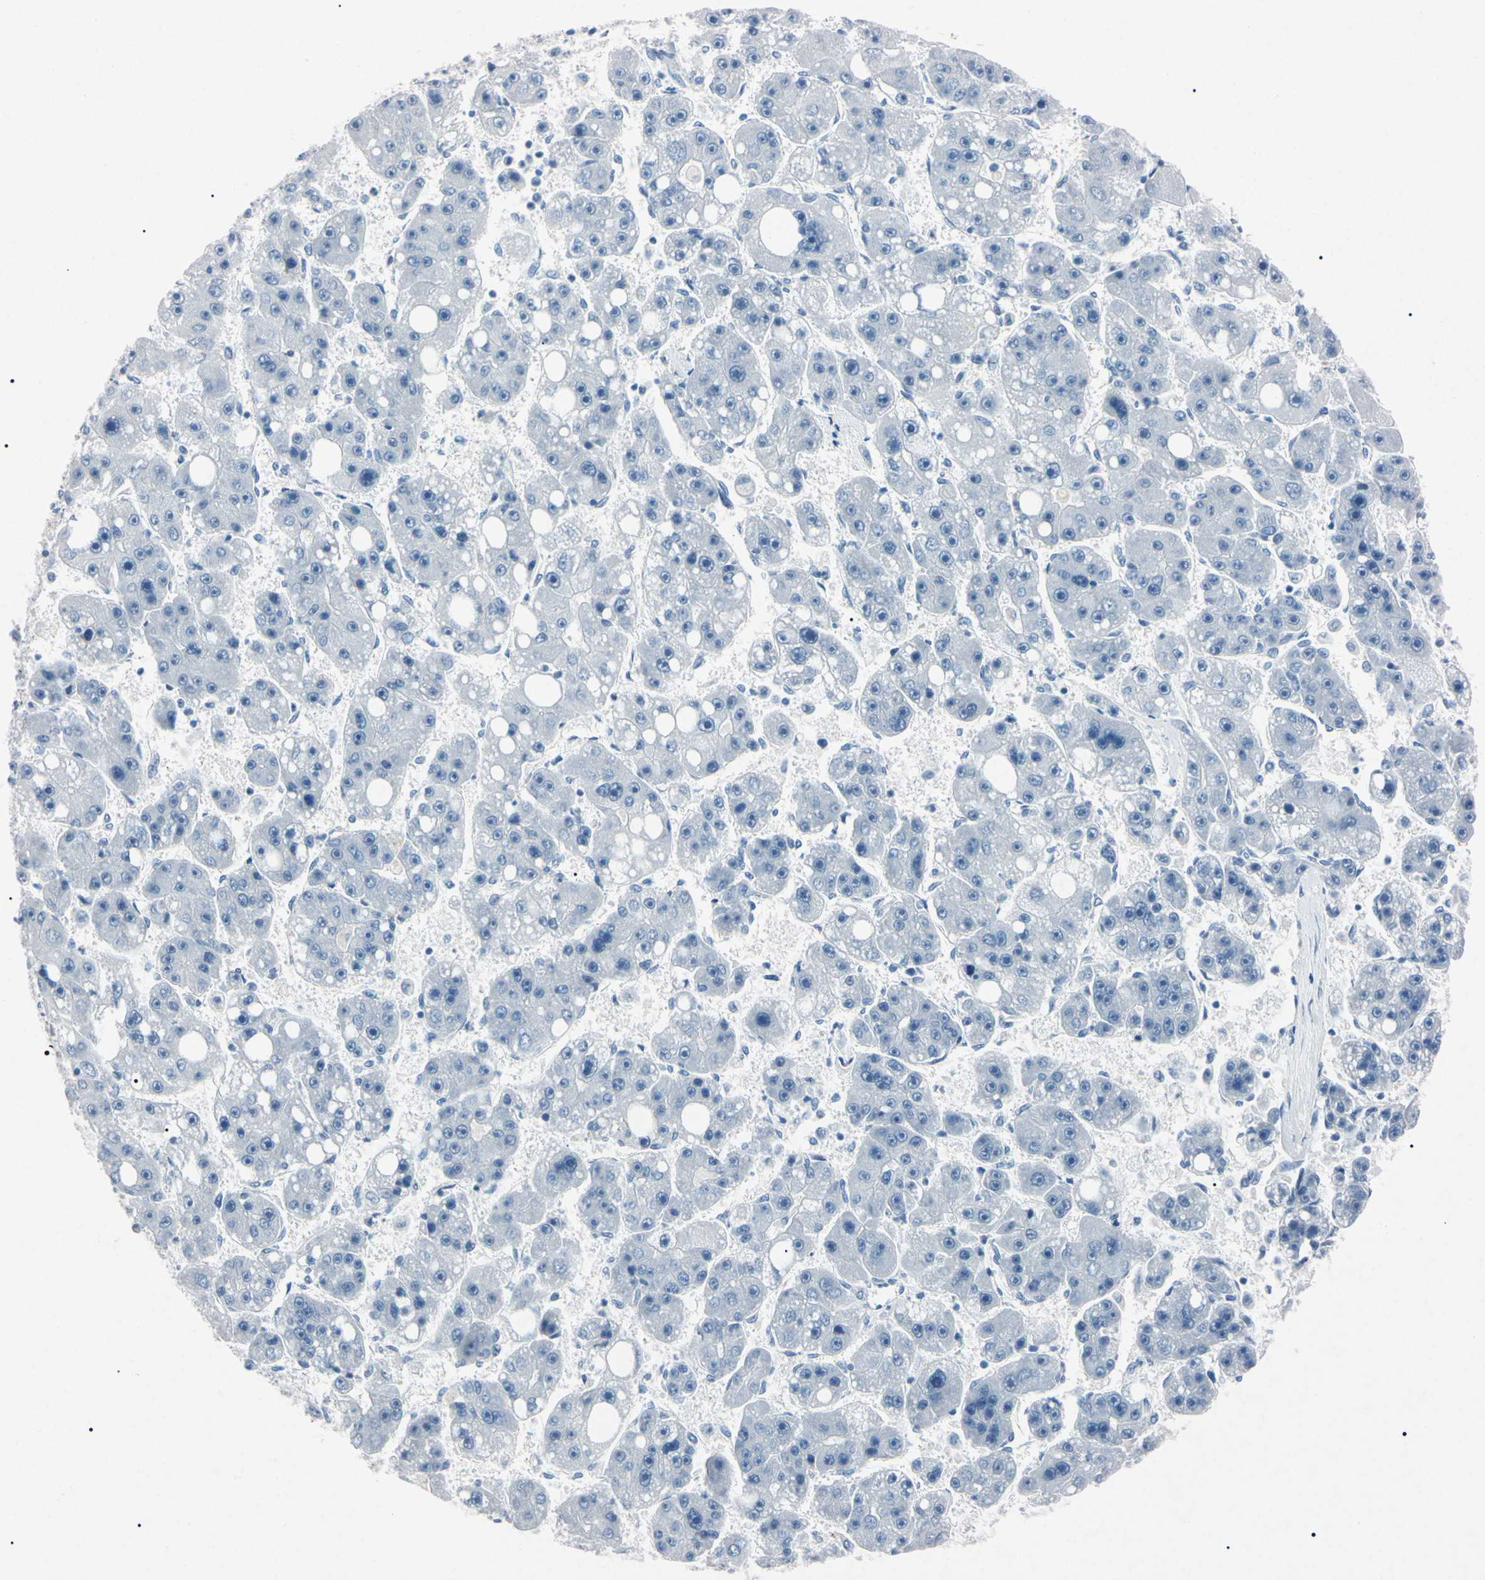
{"staining": {"intensity": "negative", "quantity": "none", "location": "none"}, "tissue": "liver cancer", "cell_type": "Tumor cells", "image_type": "cancer", "snomed": [{"axis": "morphology", "description": "Carcinoma, Hepatocellular, NOS"}, {"axis": "topography", "description": "Liver"}], "caption": "Histopathology image shows no significant protein expression in tumor cells of hepatocellular carcinoma (liver). (DAB immunohistochemistry, high magnification).", "gene": "ELN", "patient": {"sex": "female", "age": 61}}